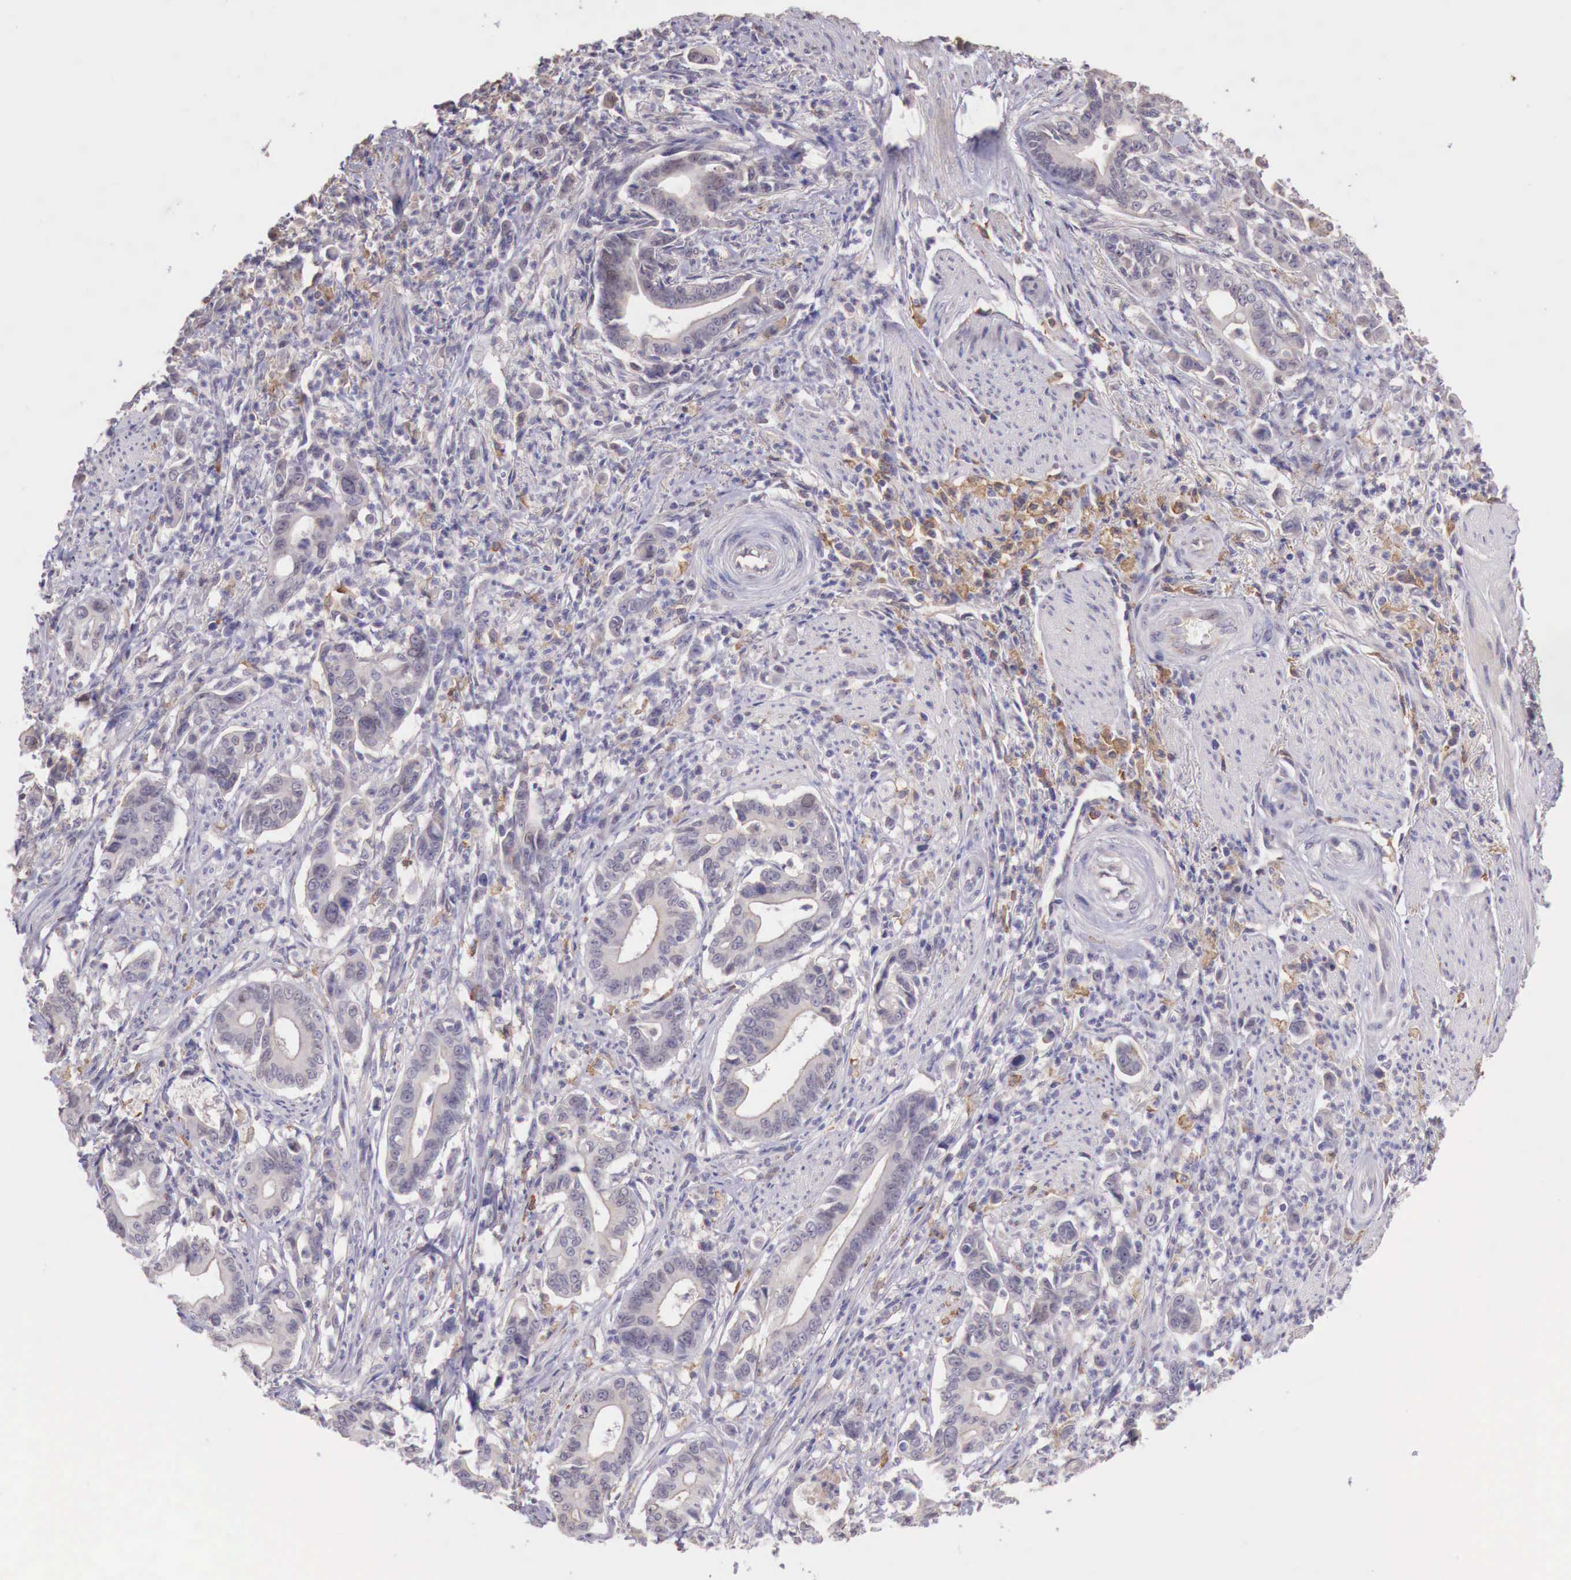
{"staining": {"intensity": "weak", "quantity": "<25%", "location": "cytoplasmic/membranous"}, "tissue": "stomach cancer", "cell_type": "Tumor cells", "image_type": "cancer", "snomed": [{"axis": "morphology", "description": "Adenocarcinoma, NOS"}, {"axis": "topography", "description": "Stomach"}], "caption": "Stomach cancer stained for a protein using immunohistochemistry (IHC) shows no expression tumor cells.", "gene": "CHRDL1", "patient": {"sex": "female", "age": 76}}